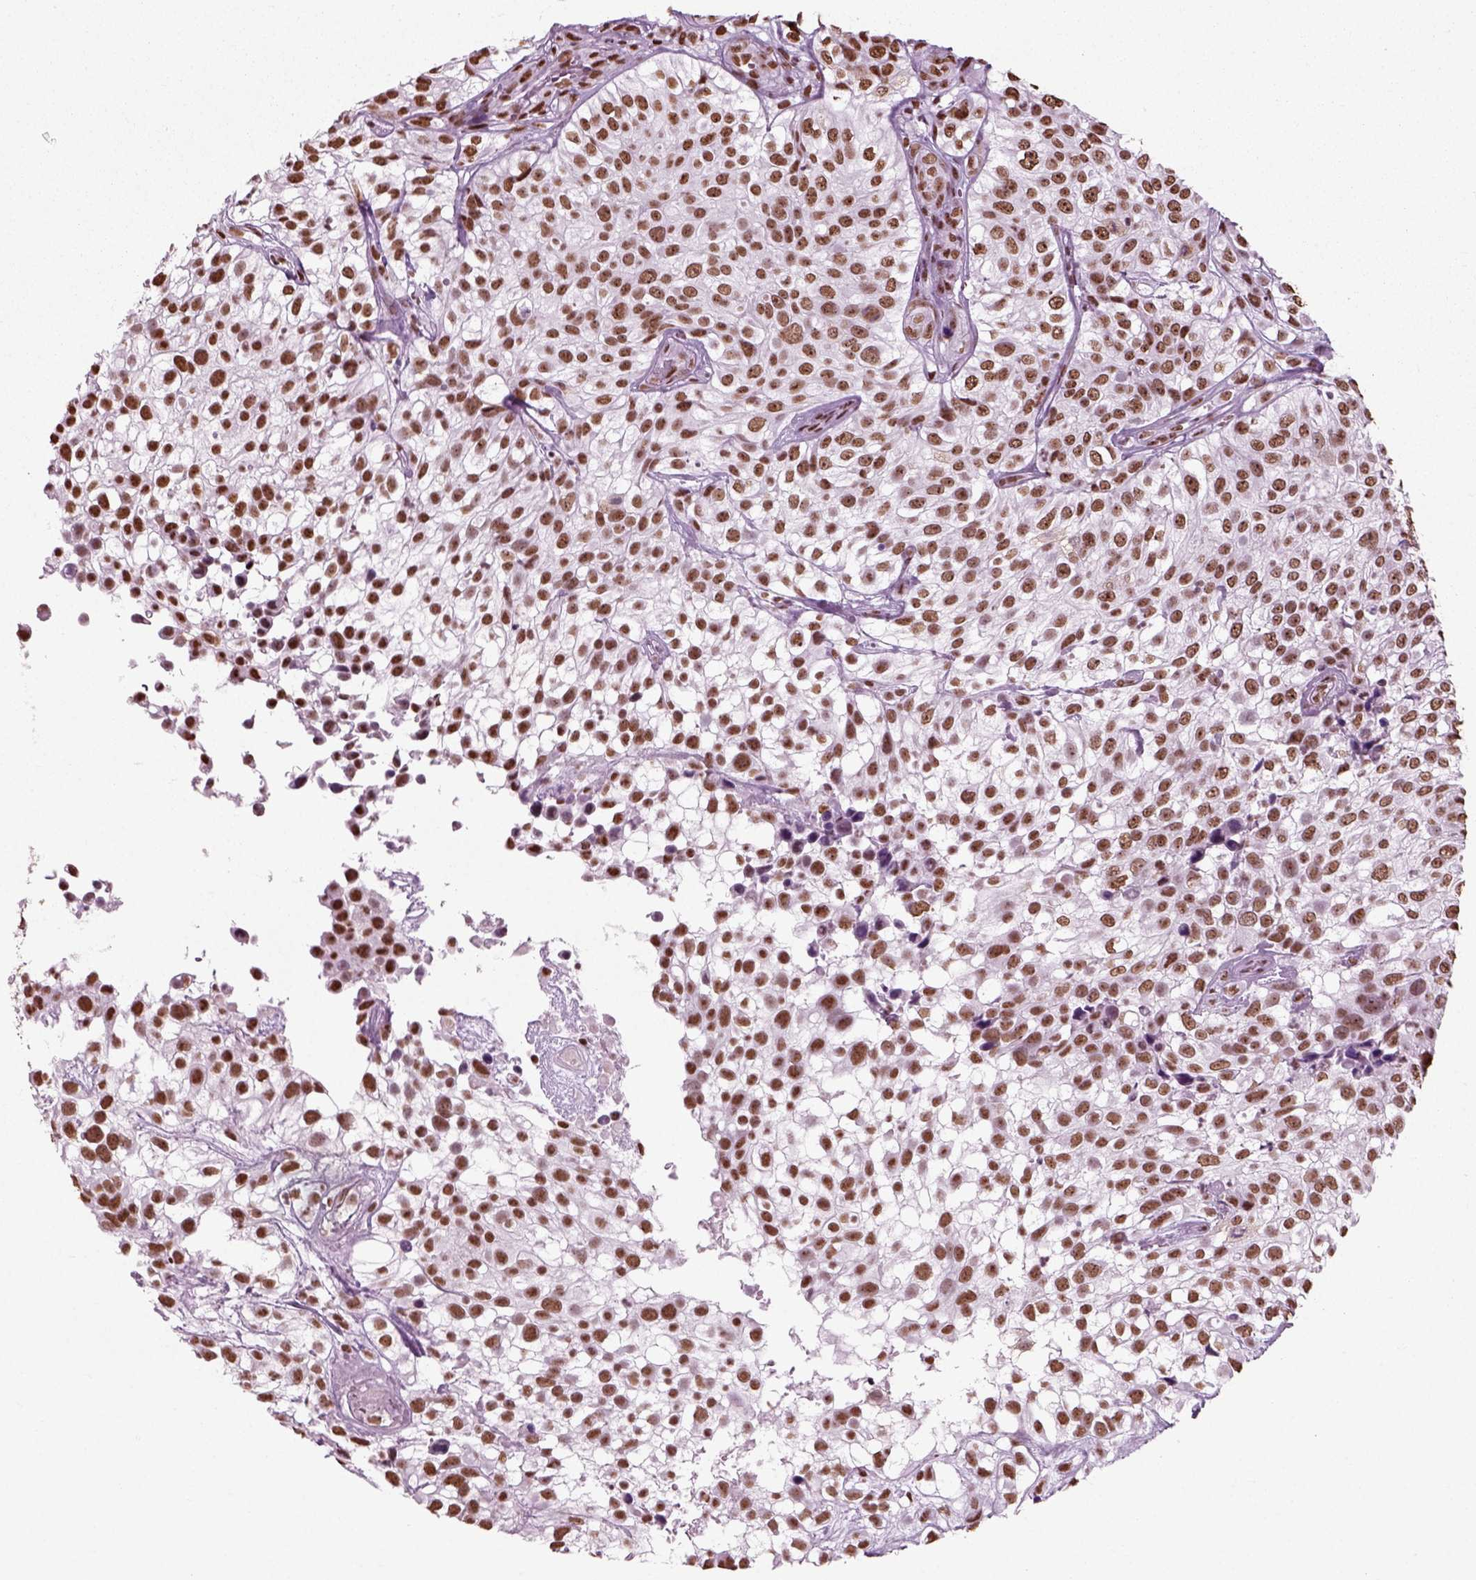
{"staining": {"intensity": "strong", "quantity": ">75%", "location": "nuclear"}, "tissue": "urothelial cancer", "cell_type": "Tumor cells", "image_type": "cancer", "snomed": [{"axis": "morphology", "description": "Urothelial carcinoma, High grade"}, {"axis": "topography", "description": "Urinary bladder"}], "caption": "Tumor cells display high levels of strong nuclear staining in approximately >75% of cells in human high-grade urothelial carcinoma.", "gene": "POLR1H", "patient": {"sex": "male", "age": 56}}